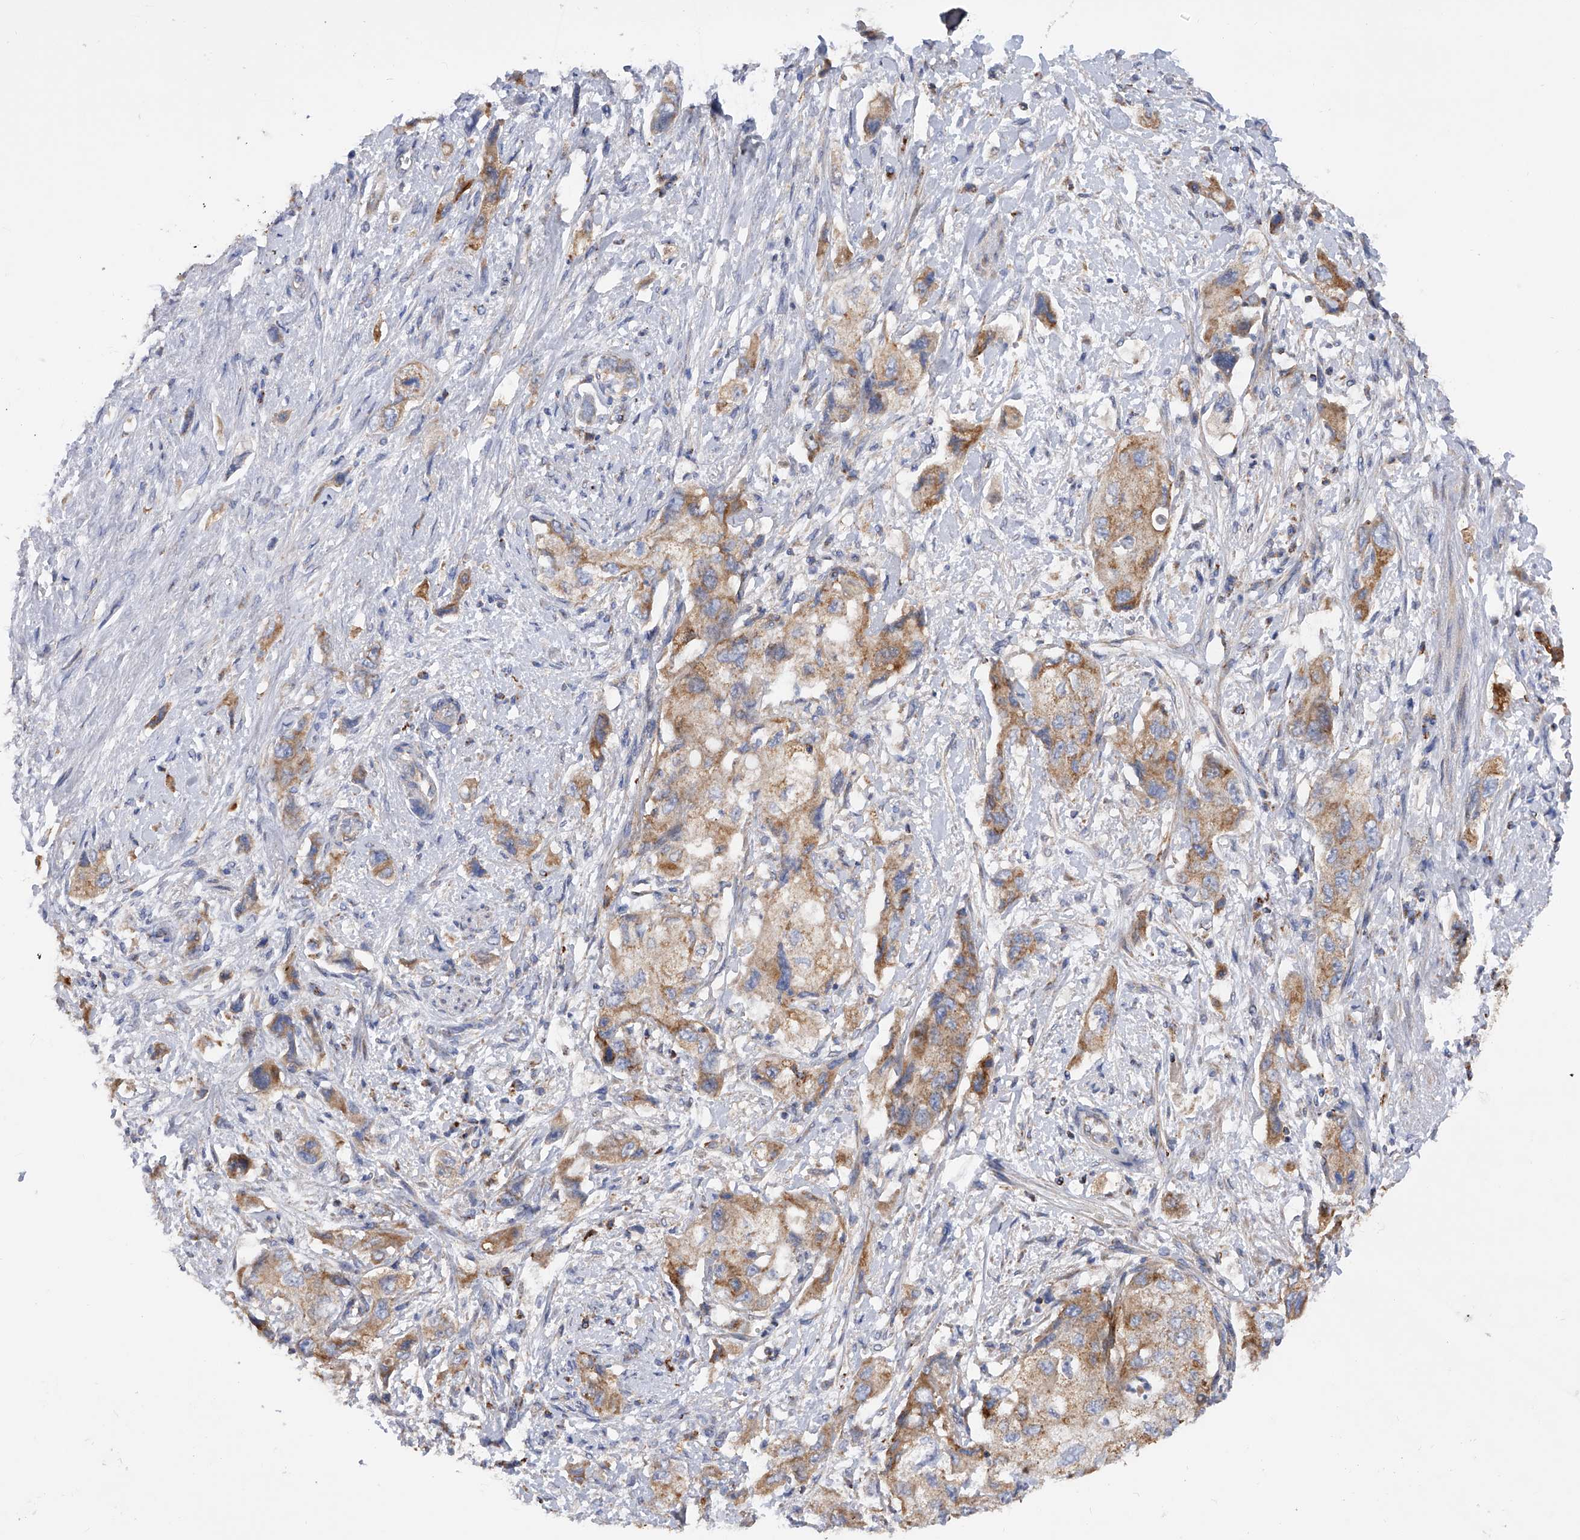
{"staining": {"intensity": "moderate", "quantity": ">75%", "location": "cytoplasmic/membranous"}, "tissue": "pancreatic cancer", "cell_type": "Tumor cells", "image_type": "cancer", "snomed": [{"axis": "morphology", "description": "Adenocarcinoma, NOS"}, {"axis": "topography", "description": "Pancreas"}], "caption": "Approximately >75% of tumor cells in pancreatic cancer exhibit moderate cytoplasmic/membranous protein staining as visualized by brown immunohistochemical staining.", "gene": "PDSS2", "patient": {"sex": "female", "age": 73}}